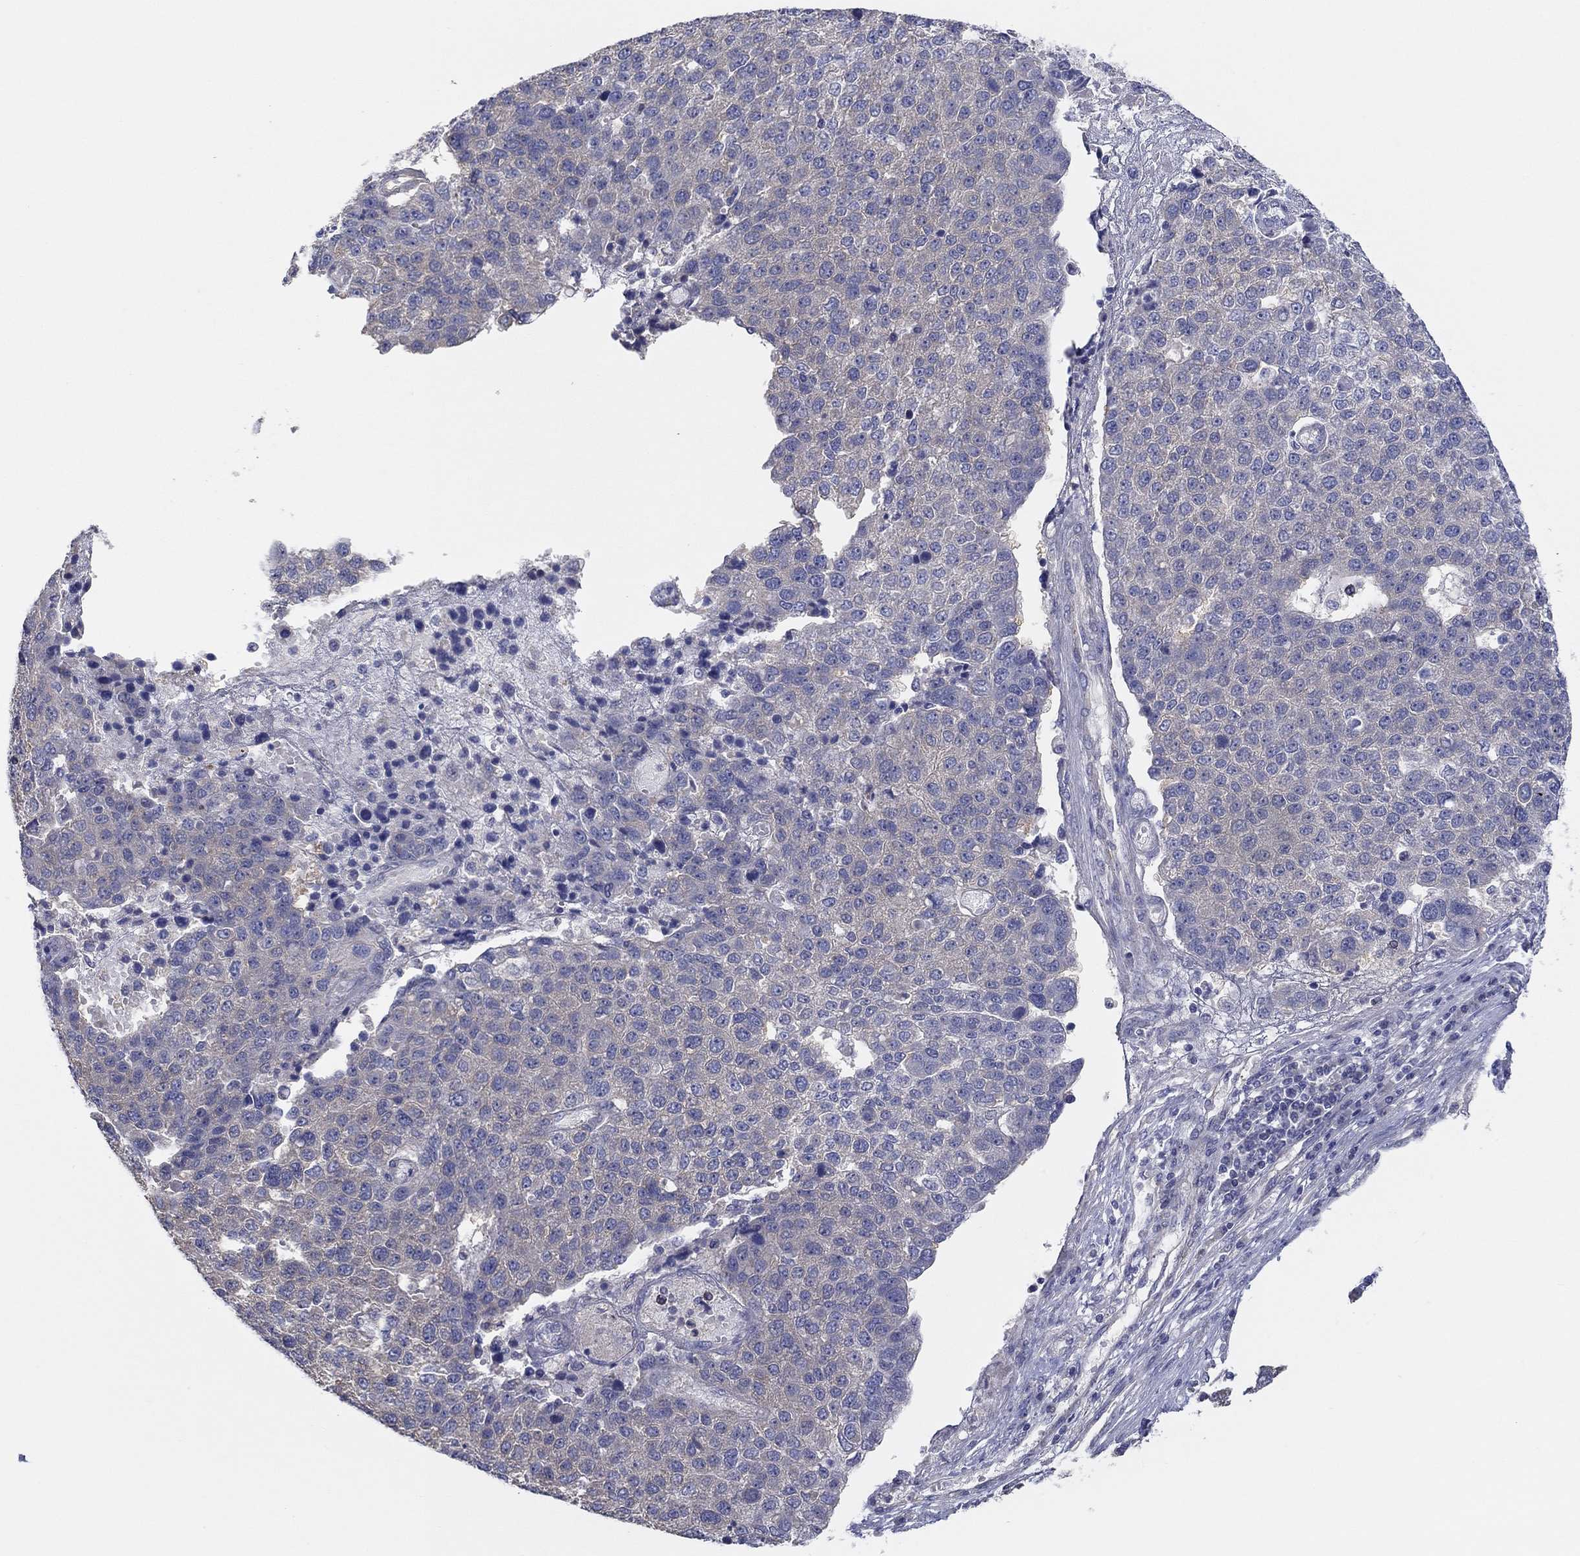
{"staining": {"intensity": "negative", "quantity": "none", "location": "none"}, "tissue": "pancreatic cancer", "cell_type": "Tumor cells", "image_type": "cancer", "snomed": [{"axis": "morphology", "description": "Adenocarcinoma, NOS"}, {"axis": "topography", "description": "Pancreas"}], "caption": "DAB (3,3'-diaminobenzidine) immunohistochemical staining of pancreatic cancer (adenocarcinoma) demonstrates no significant staining in tumor cells.", "gene": "DOCK3", "patient": {"sex": "female", "age": 61}}